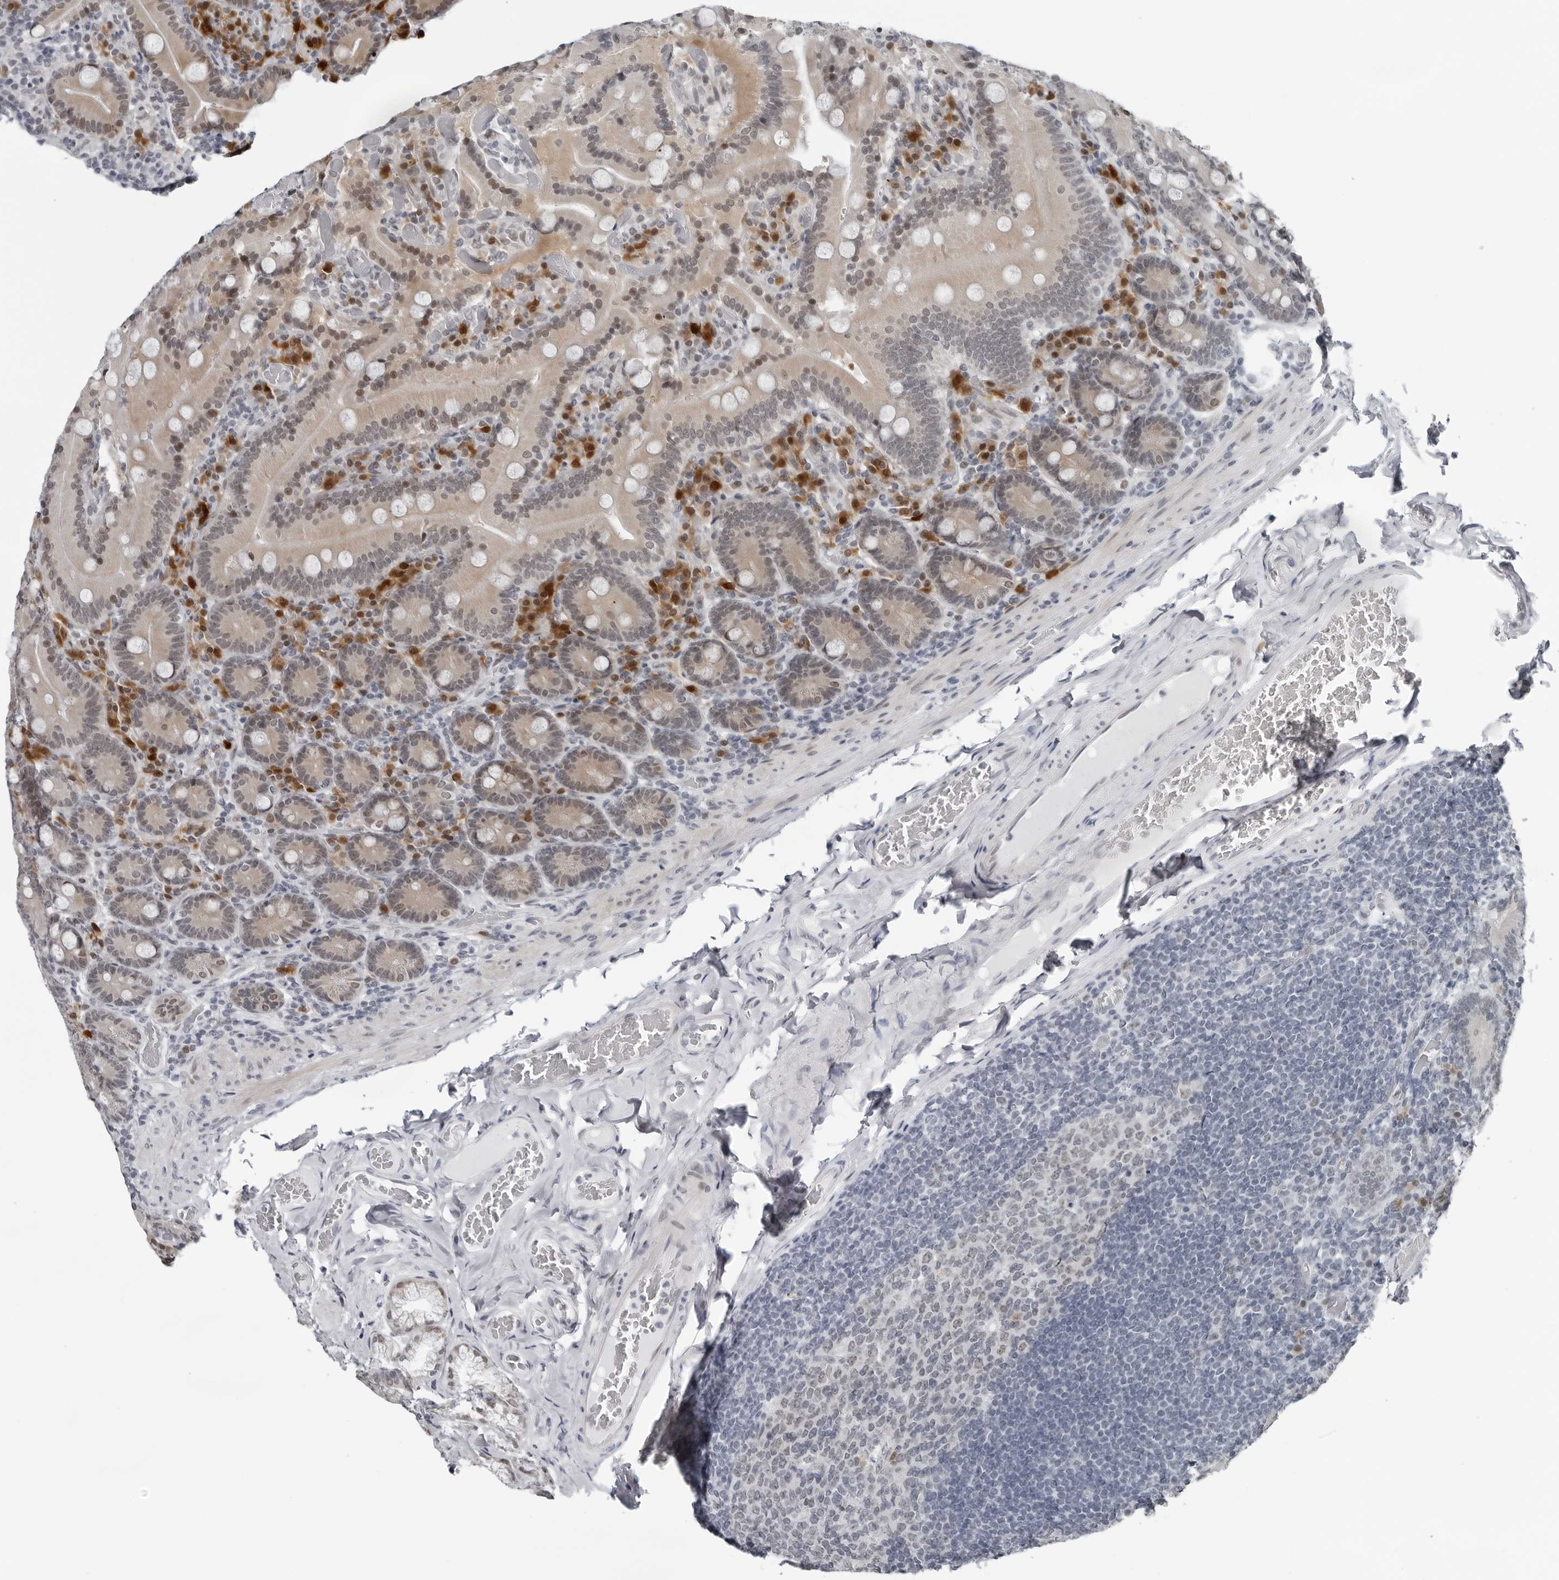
{"staining": {"intensity": "moderate", "quantity": "25%-75%", "location": "cytoplasmic/membranous,nuclear"}, "tissue": "duodenum", "cell_type": "Glandular cells", "image_type": "normal", "snomed": [{"axis": "morphology", "description": "Normal tissue, NOS"}, {"axis": "topography", "description": "Duodenum"}], "caption": "The image reveals immunohistochemical staining of benign duodenum. There is moderate cytoplasmic/membranous,nuclear staining is appreciated in approximately 25%-75% of glandular cells.", "gene": "PPP1R42", "patient": {"sex": "female", "age": 62}}